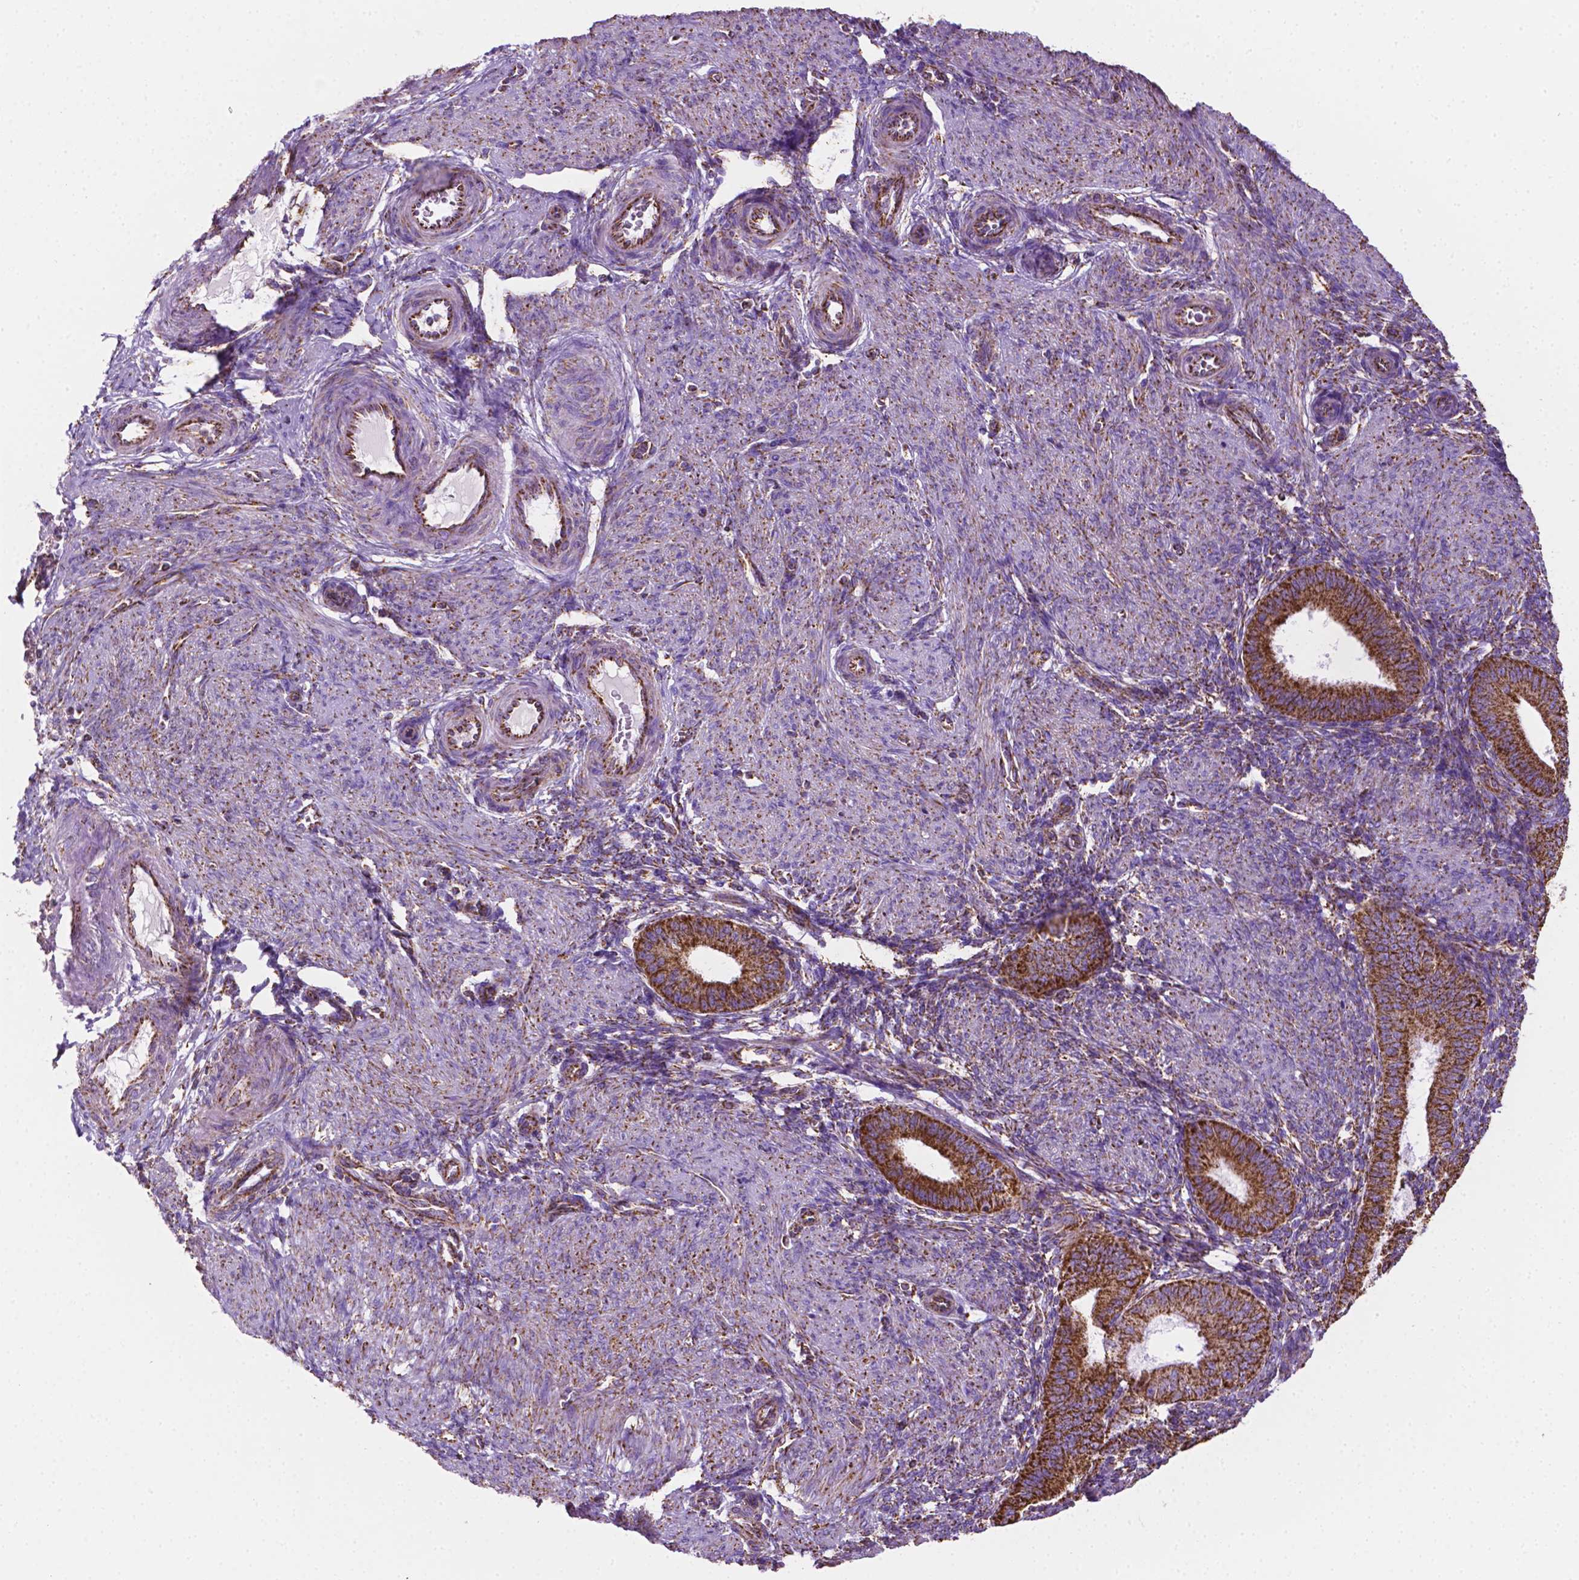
{"staining": {"intensity": "moderate", "quantity": "<25%", "location": "cytoplasmic/membranous"}, "tissue": "endometrium", "cell_type": "Cells in endometrial stroma", "image_type": "normal", "snomed": [{"axis": "morphology", "description": "Normal tissue, NOS"}, {"axis": "topography", "description": "Endometrium"}], "caption": "The immunohistochemical stain shows moderate cytoplasmic/membranous staining in cells in endometrial stroma of benign endometrium.", "gene": "RMDN3", "patient": {"sex": "female", "age": 39}}